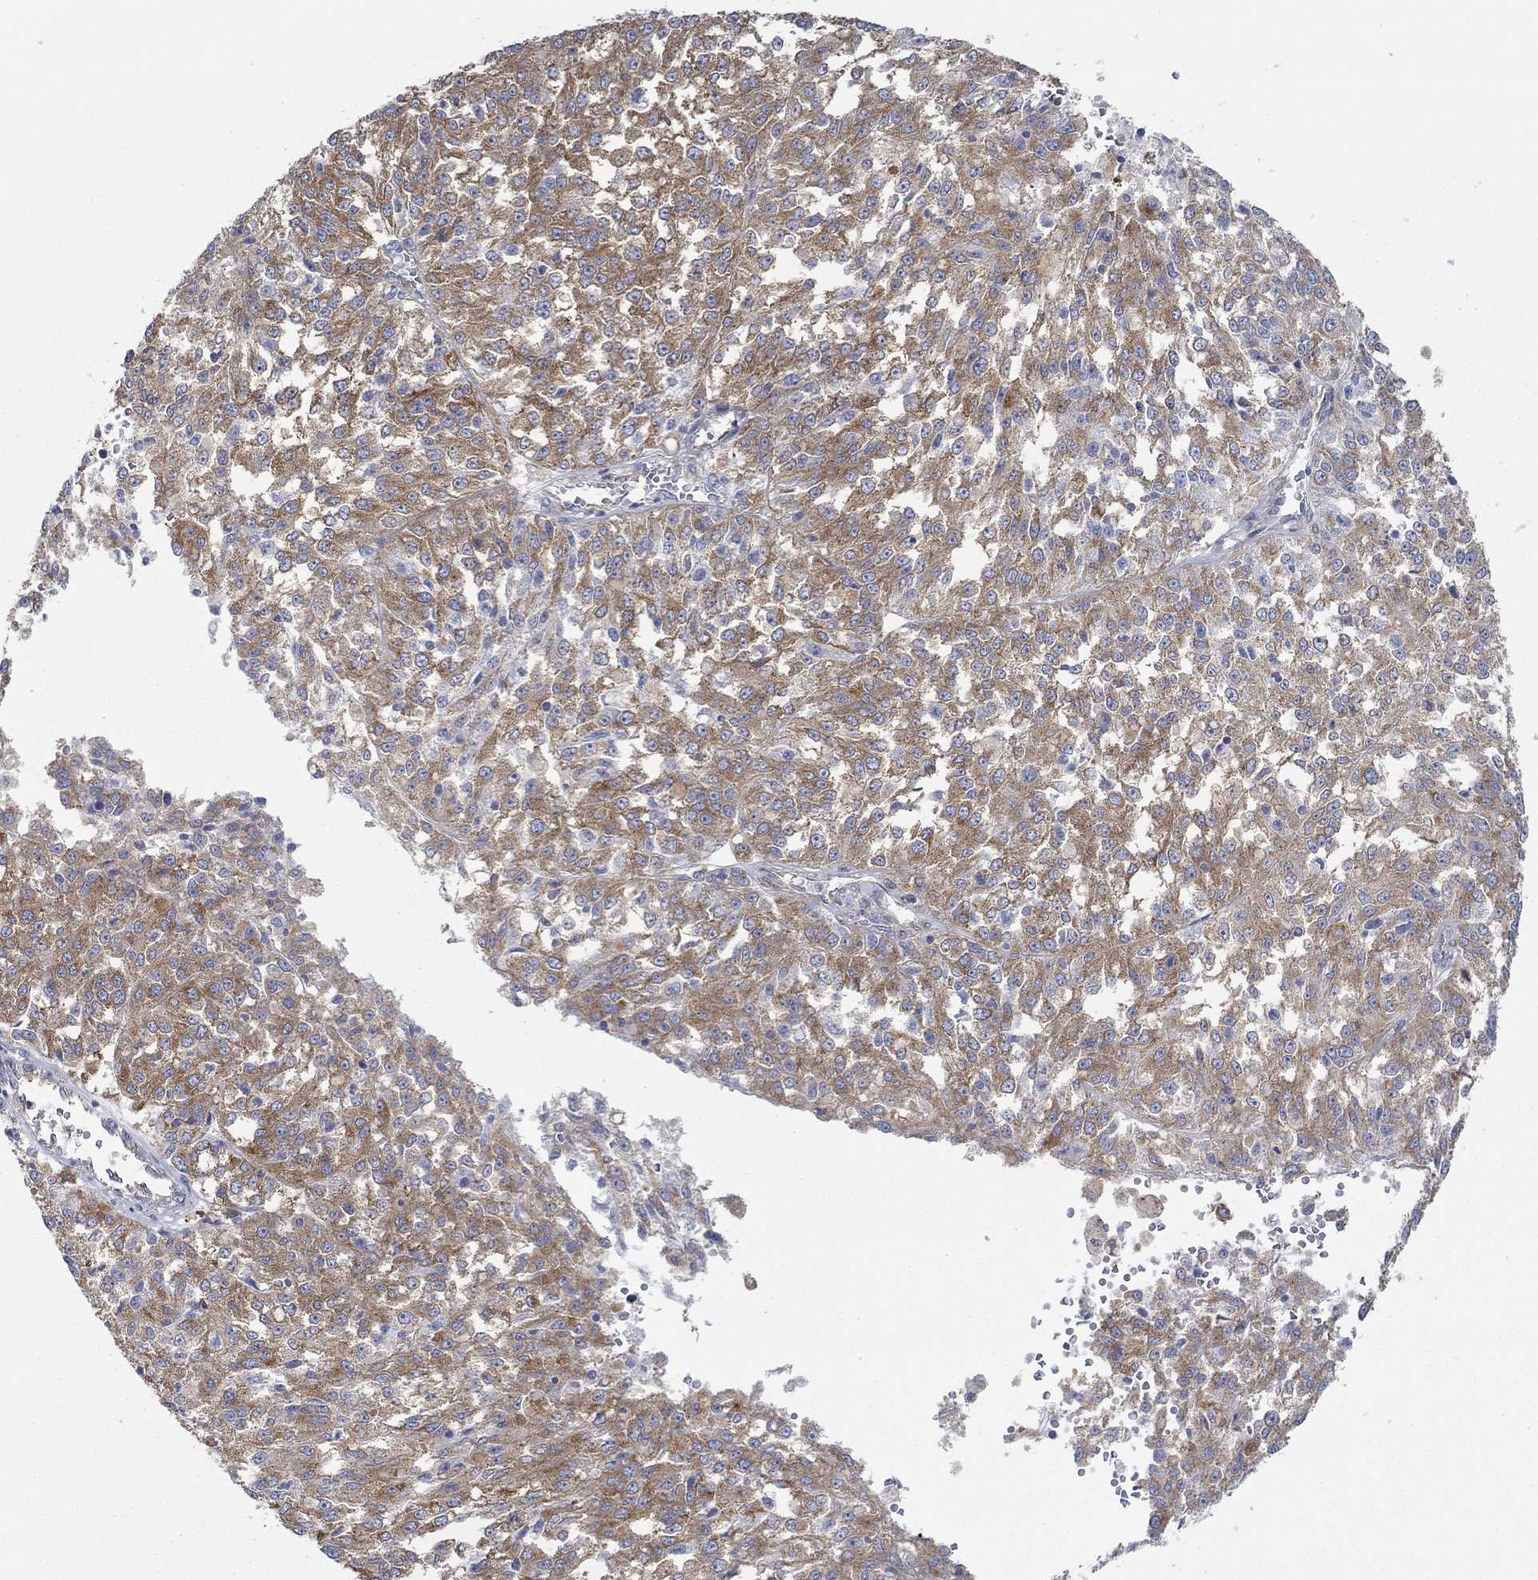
{"staining": {"intensity": "strong", "quantity": ">75%", "location": "cytoplasmic/membranous"}, "tissue": "melanoma", "cell_type": "Tumor cells", "image_type": "cancer", "snomed": [{"axis": "morphology", "description": "Malignant melanoma, Metastatic site"}, {"axis": "topography", "description": "Lymph node"}], "caption": "Immunohistochemical staining of melanoma exhibits high levels of strong cytoplasmic/membranous protein positivity in about >75% of tumor cells.", "gene": "SPAG9", "patient": {"sex": "female", "age": 64}}